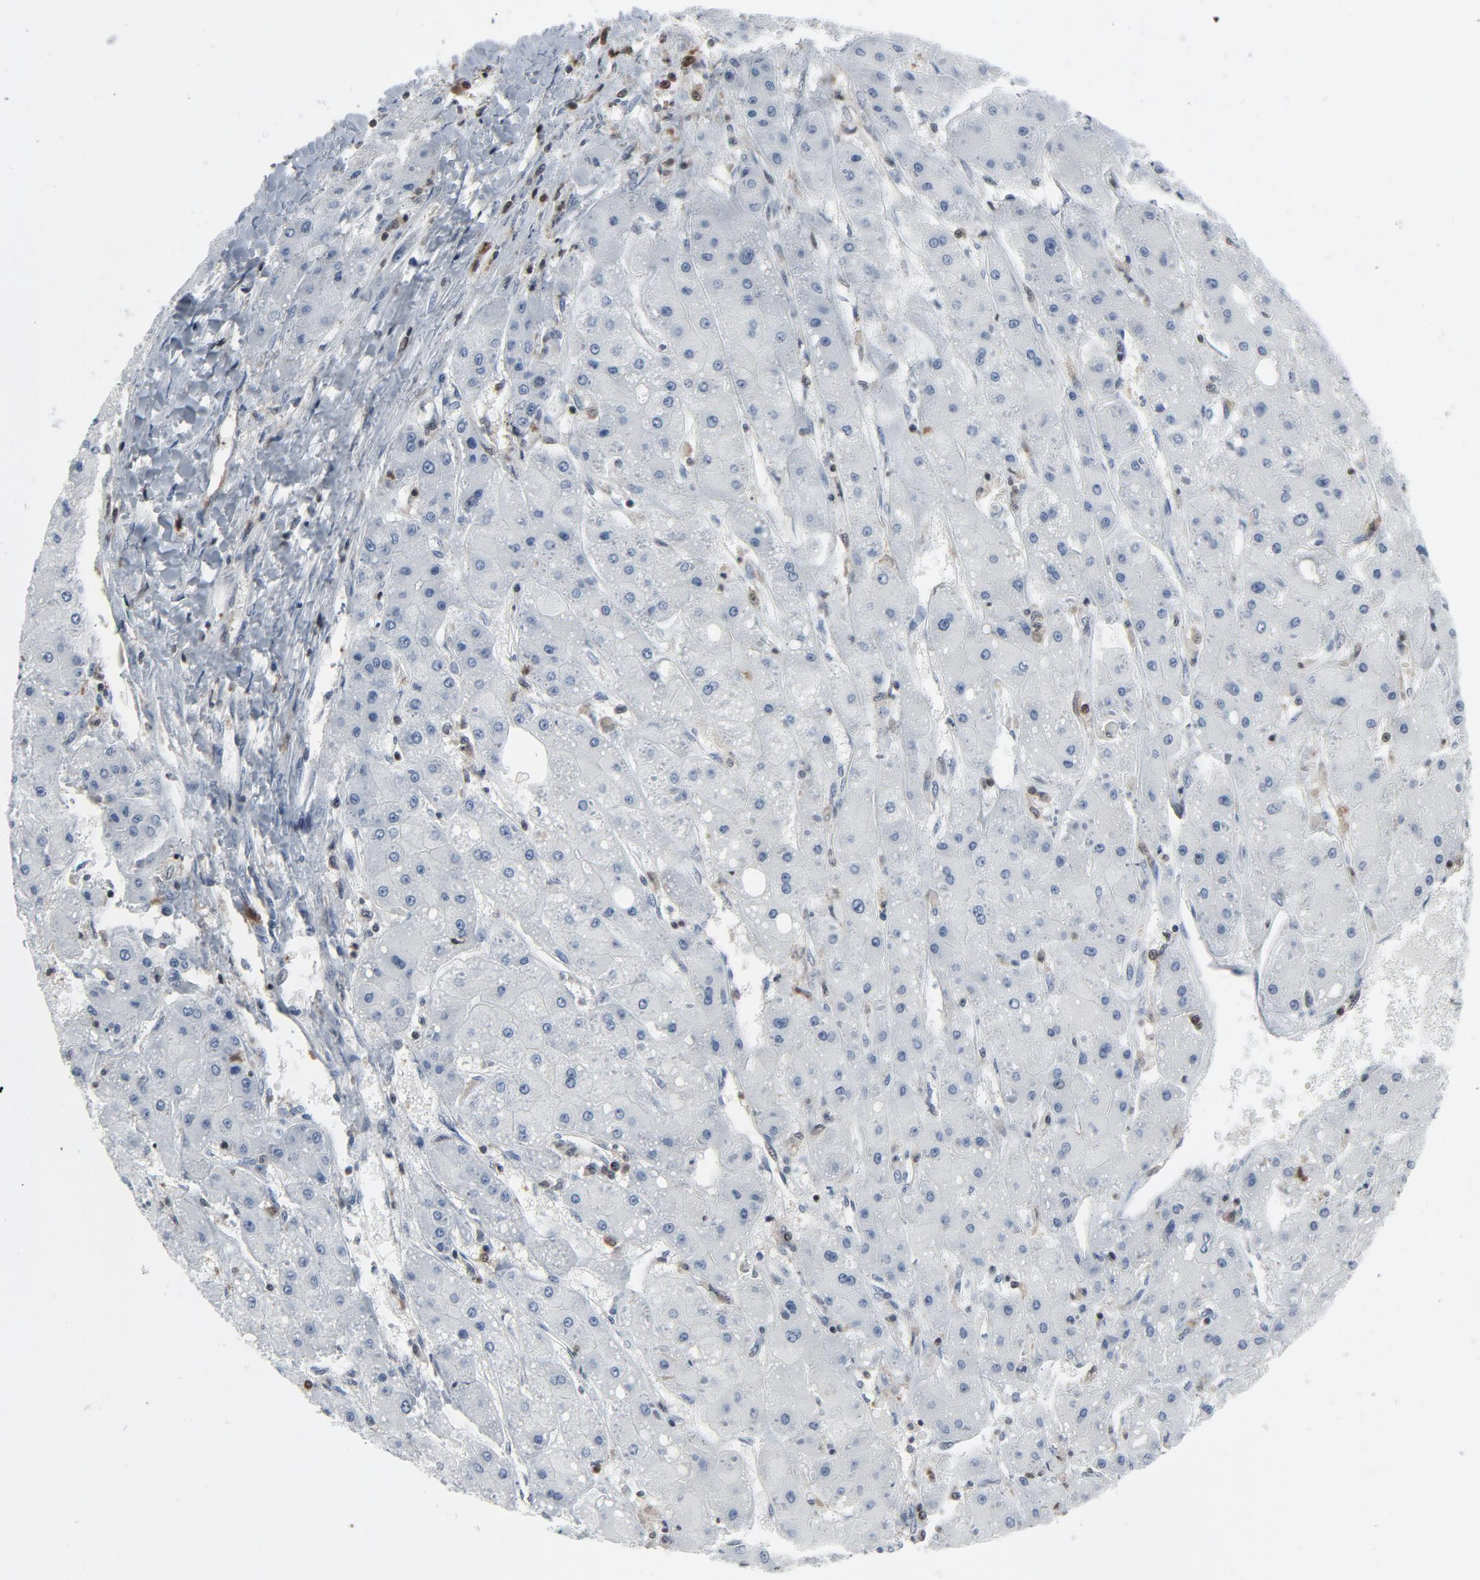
{"staining": {"intensity": "negative", "quantity": "none", "location": "none"}, "tissue": "liver cancer", "cell_type": "Tumor cells", "image_type": "cancer", "snomed": [{"axis": "morphology", "description": "Carcinoma, Hepatocellular, NOS"}, {"axis": "topography", "description": "Liver"}], "caption": "Micrograph shows no significant protein expression in tumor cells of hepatocellular carcinoma (liver).", "gene": "STAT5A", "patient": {"sex": "female", "age": 52}}